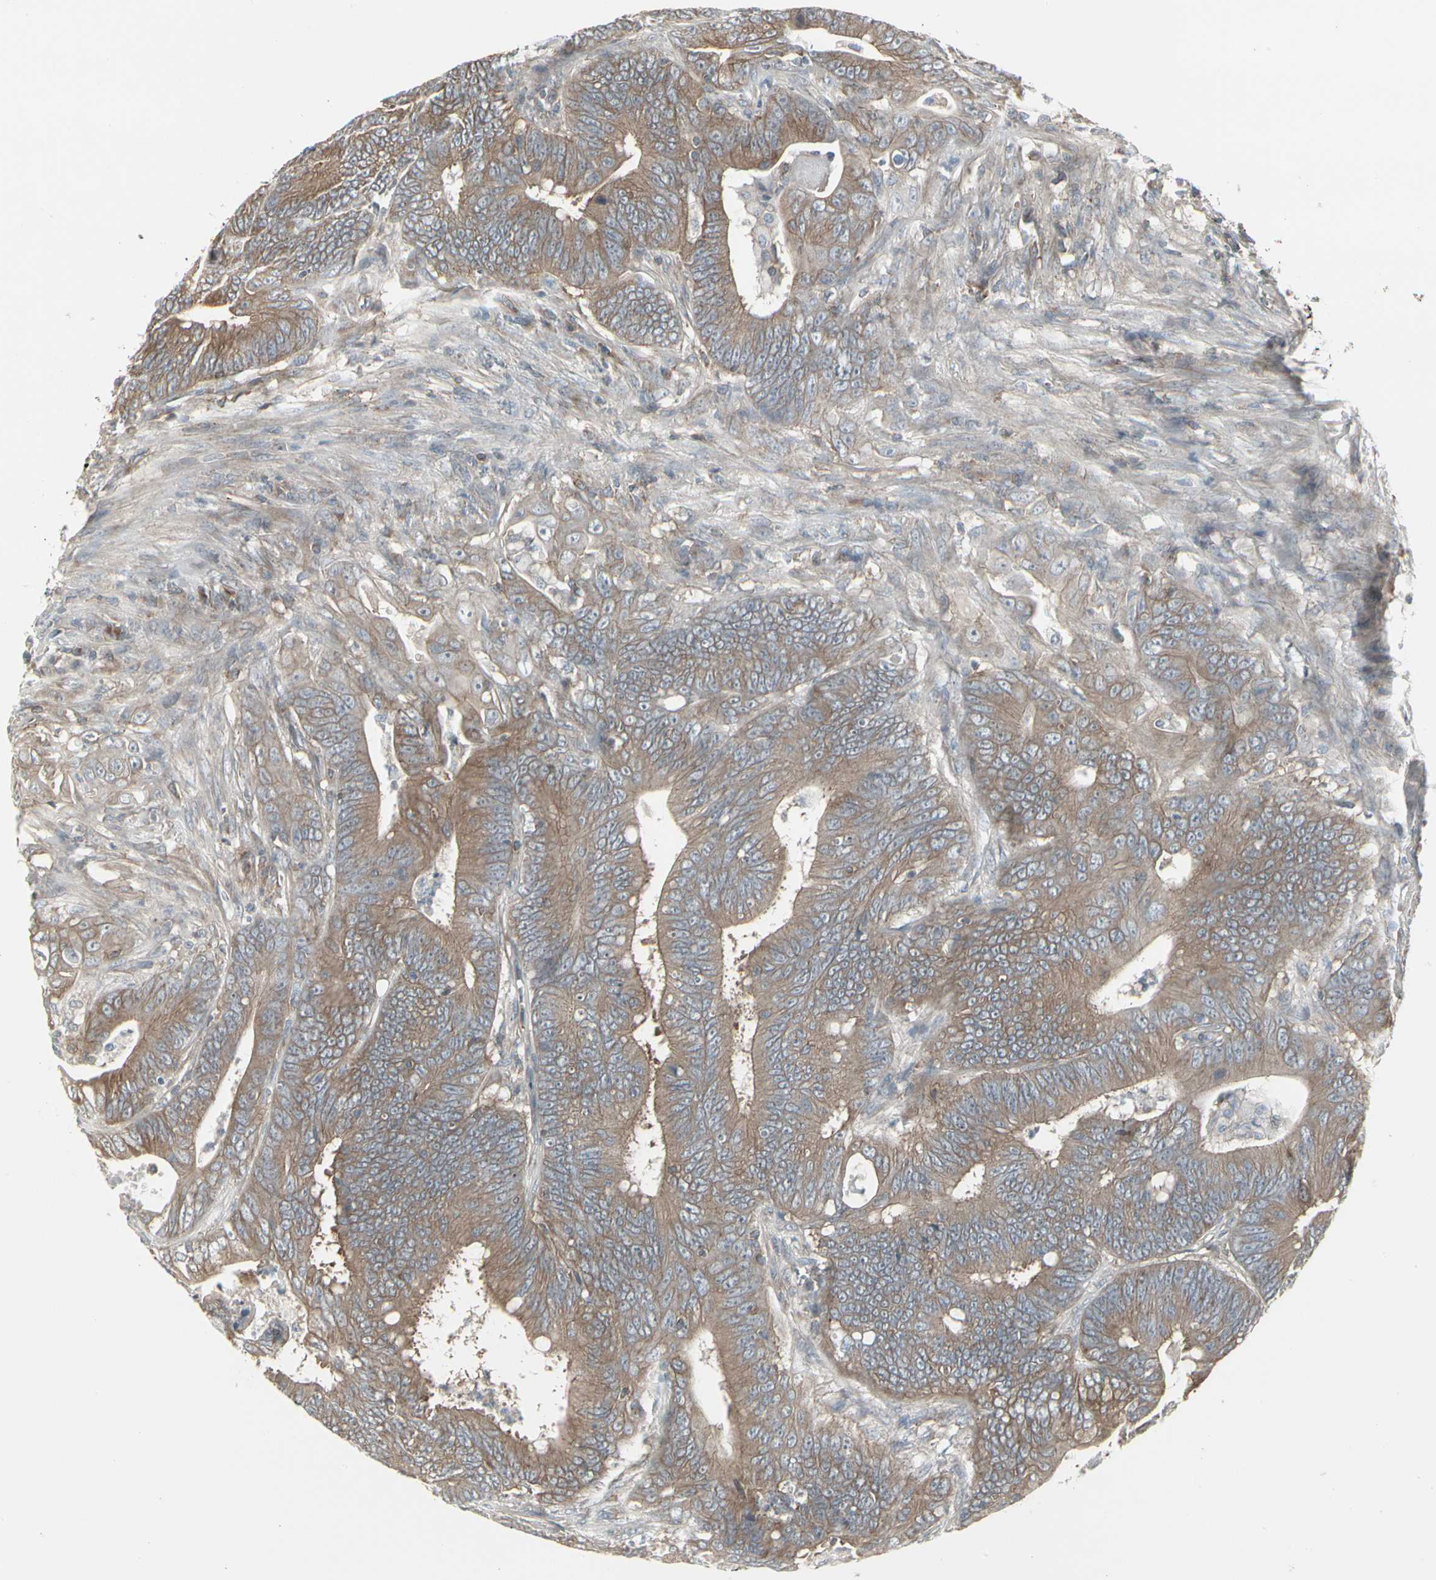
{"staining": {"intensity": "moderate", "quantity": ">75%", "location": "cytoplasmic/membranous"}, "tissue": "colorectal cancer", "cell_type": "Tumor cells", "image_type": "cancer", "snomed": [{"axis": "morphology", "description": "Adenocarcinoma, NOS"}, {"axis": "topography", "description": "Colon"}], "caption": "Protein expression analysis of colorectal cancer (adenocarcinoma) displays moderate cytoplasmic/membranous staining in approximately >75% of tumor cells. (DAB = brown stain, brightfield microscopy at high magnification).", "gene": "EPS15", "patient": {"sex": "male", "age": 45}}